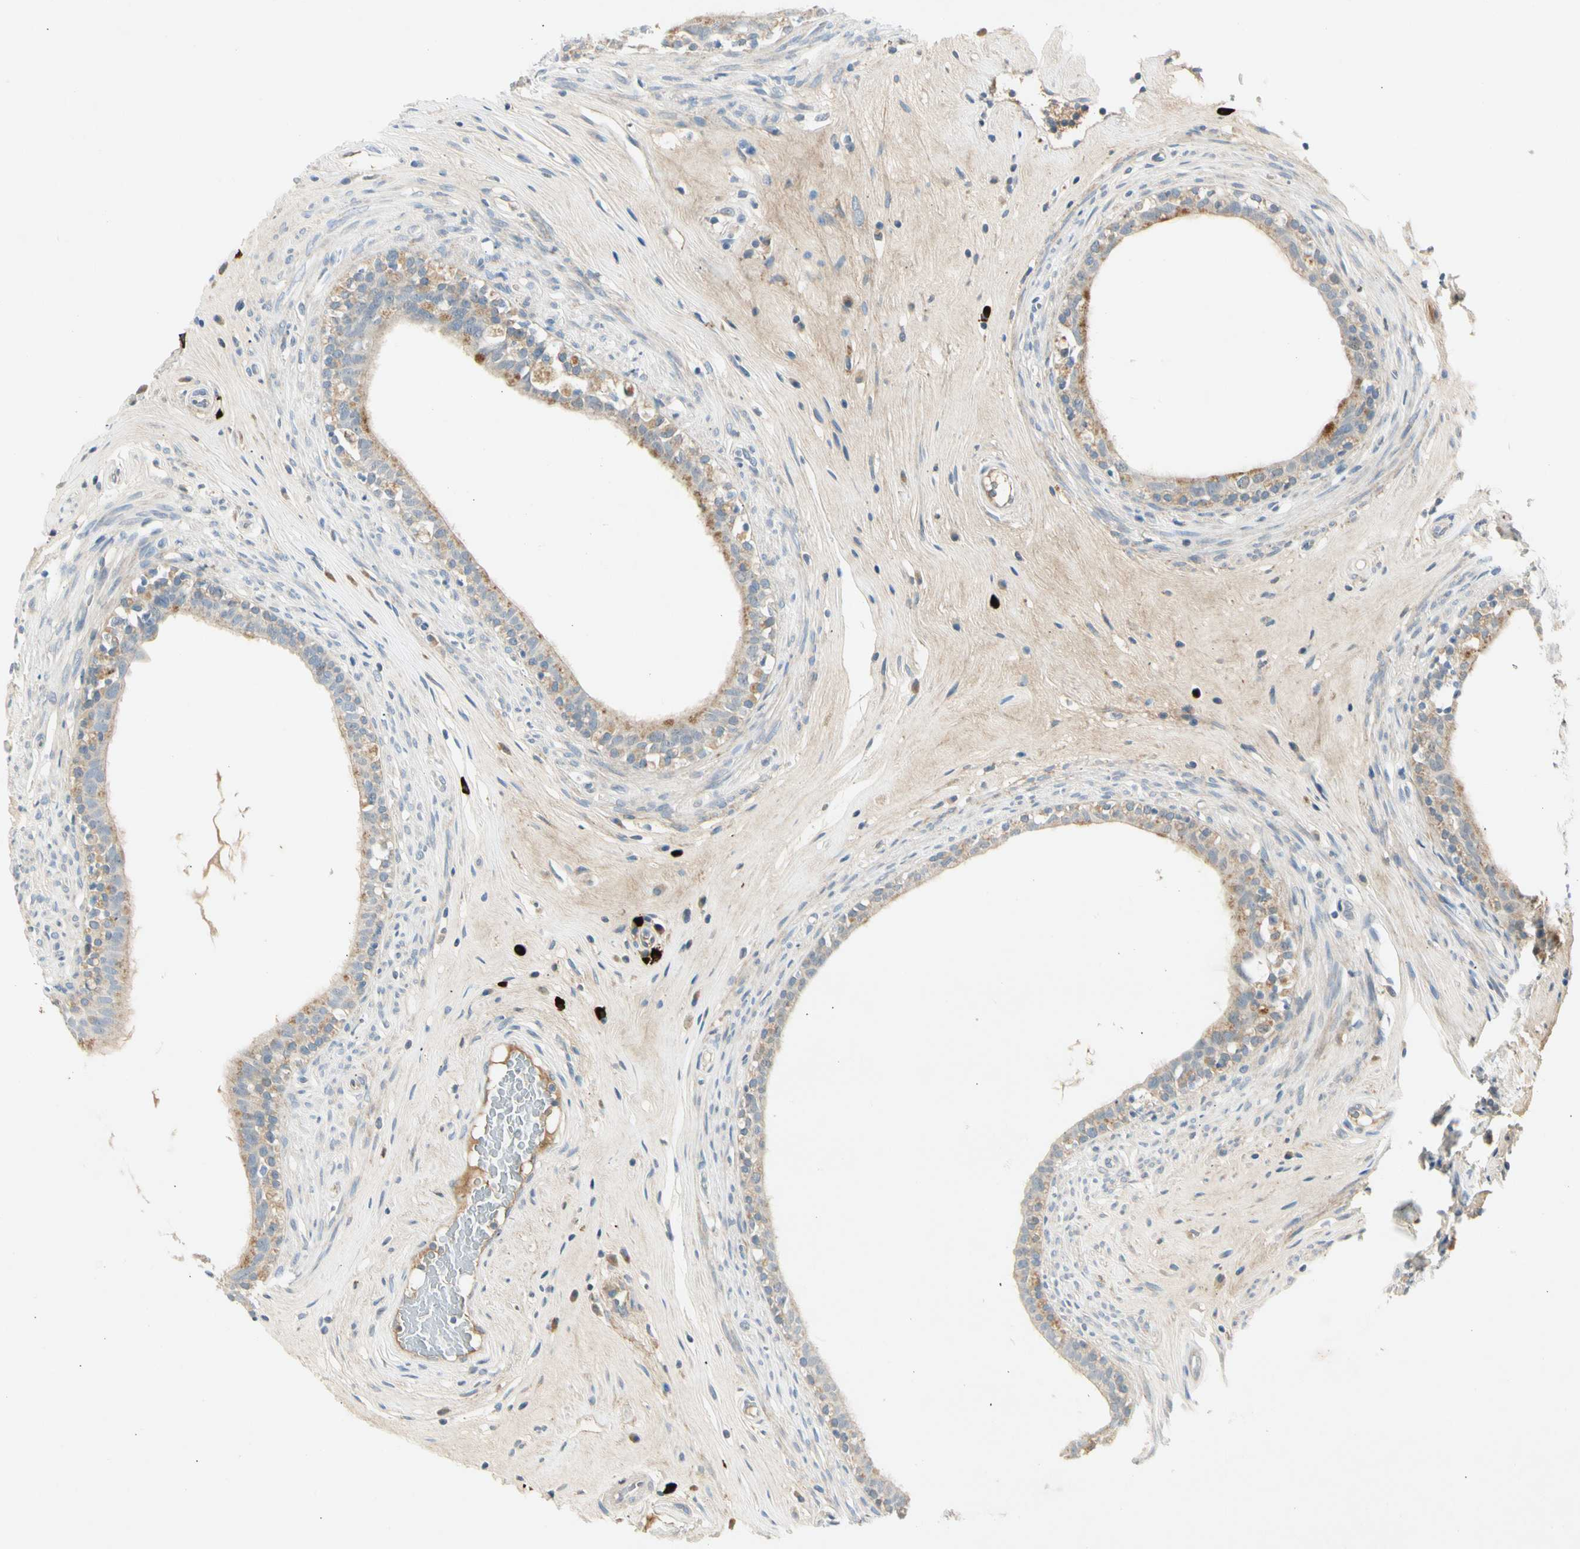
{"staining": {"intensity": "moderate", "quantity": "<25%", "location": "cytoplasmic/membranous,nuclear"}, "tissue": "epididymis", "cell_type": "Glandular cells", "image_type": "normal", "snomed": [{"axis": "morphology", "description": "Normal tissue, NOS"}, {"axis": "morphology", "description": "Inflammation, NOS"}, {"axis": "topography", "description": "Epididymis"}], "caption": "Epididymis stained with DAB immunohistochemistry displays low levels of moderate cytoplasmic/membranous,nuclear positivity in about <25% of glandular cells.", "gene": "PITX1", "patient": {"sex": "male", "age": 84}}